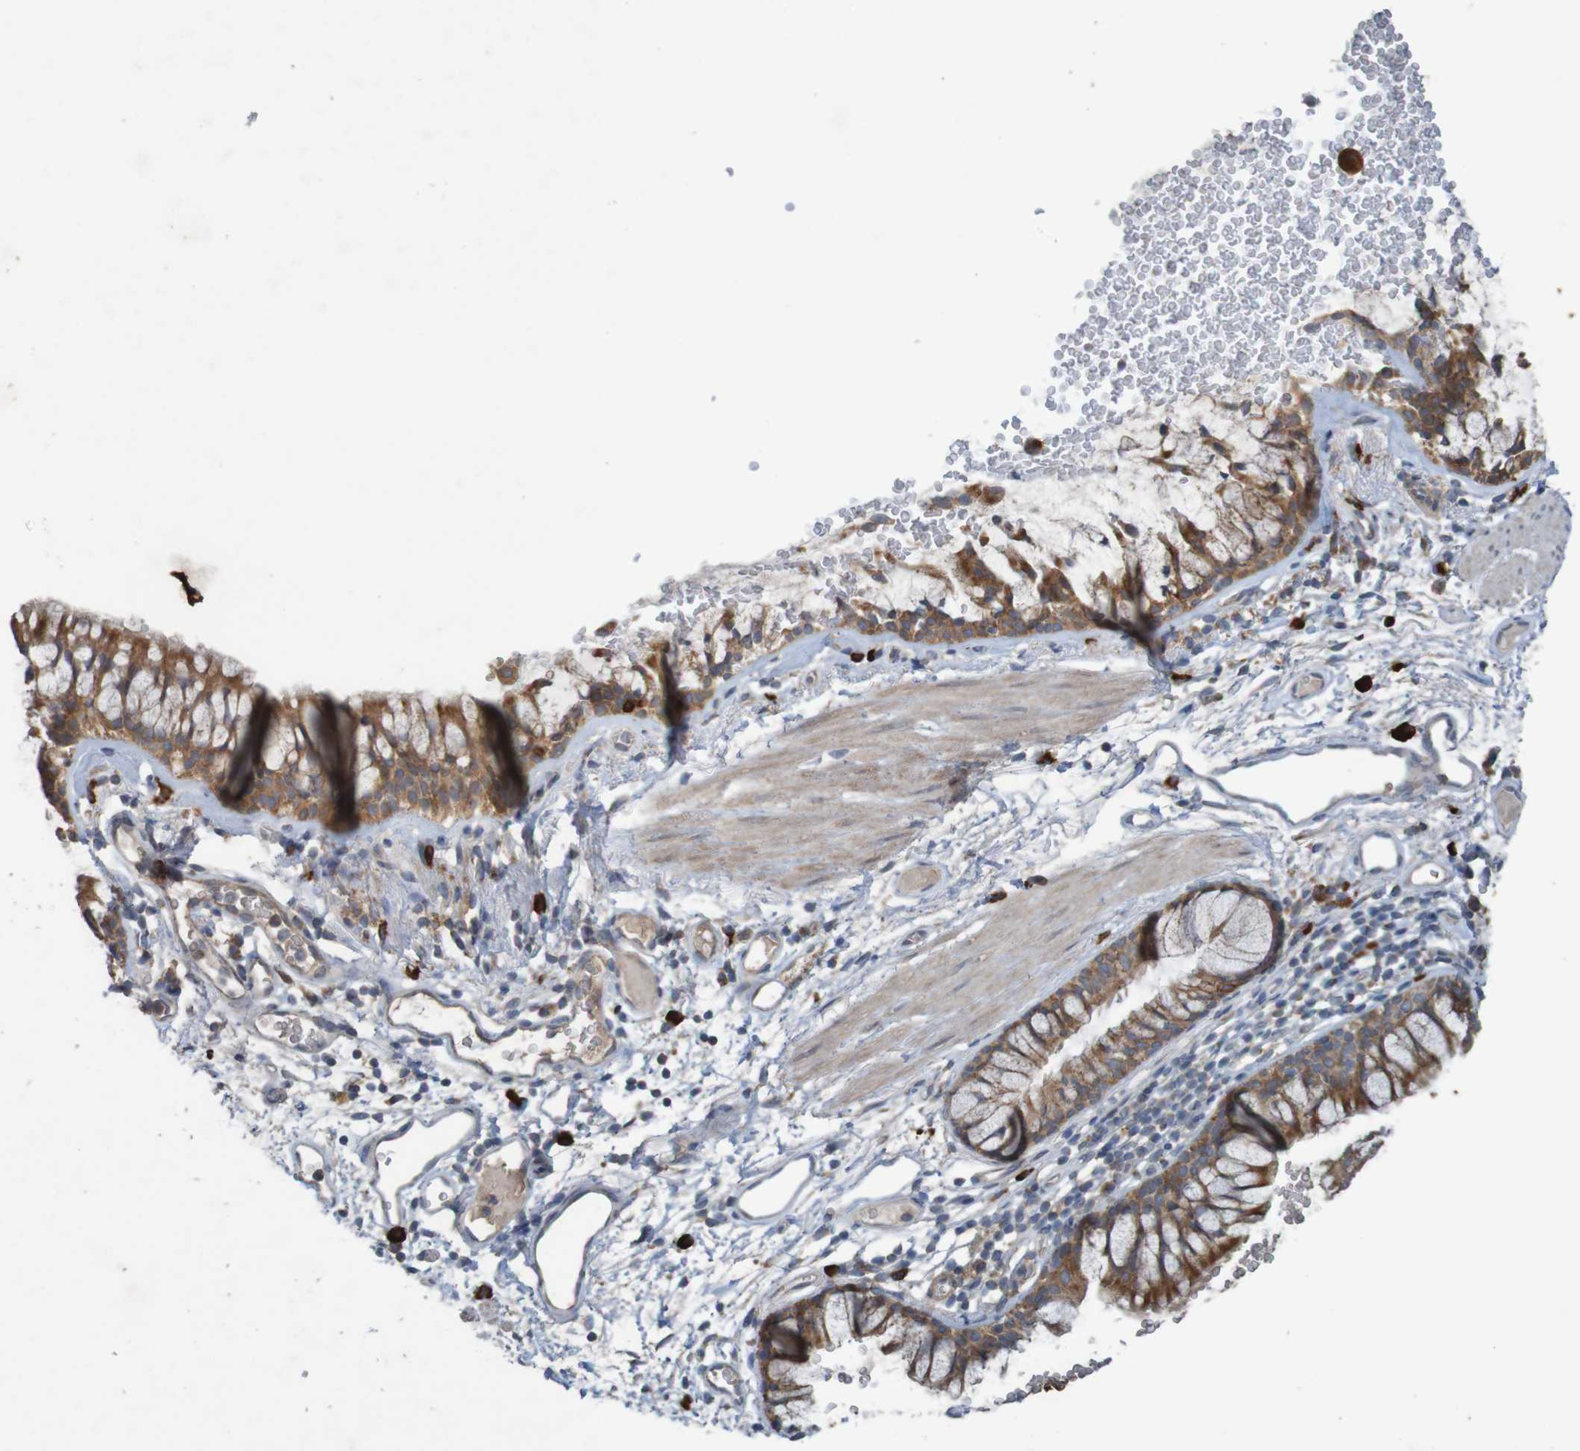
{"staining": {"intensity": "moderate", "quantity": ">75%", "location": "cytoplasmic/membranous"}, "tissue": "bronchus", "cell_type": "Respiratory epithelial cells", "image_type": "normal", "snomed": [{"axis": "morphology", "description": "Normal tissue, NOS"}, {"axis": "topography", "description": "Cartilage tissue"}, {"axis": "topography", "description": "Bronchus"}], "caption": "Benign bronchus reveals moderate cytoplasmic/membranous staining in about >75% of respiratory epithelial cells (DAB (3,3'-diaminobenzidine) IHC, brown staining for protein, blue staining for nuclei)..", "gene": "B3GAT2", "patient": {"sex": "female", "age": 53}}